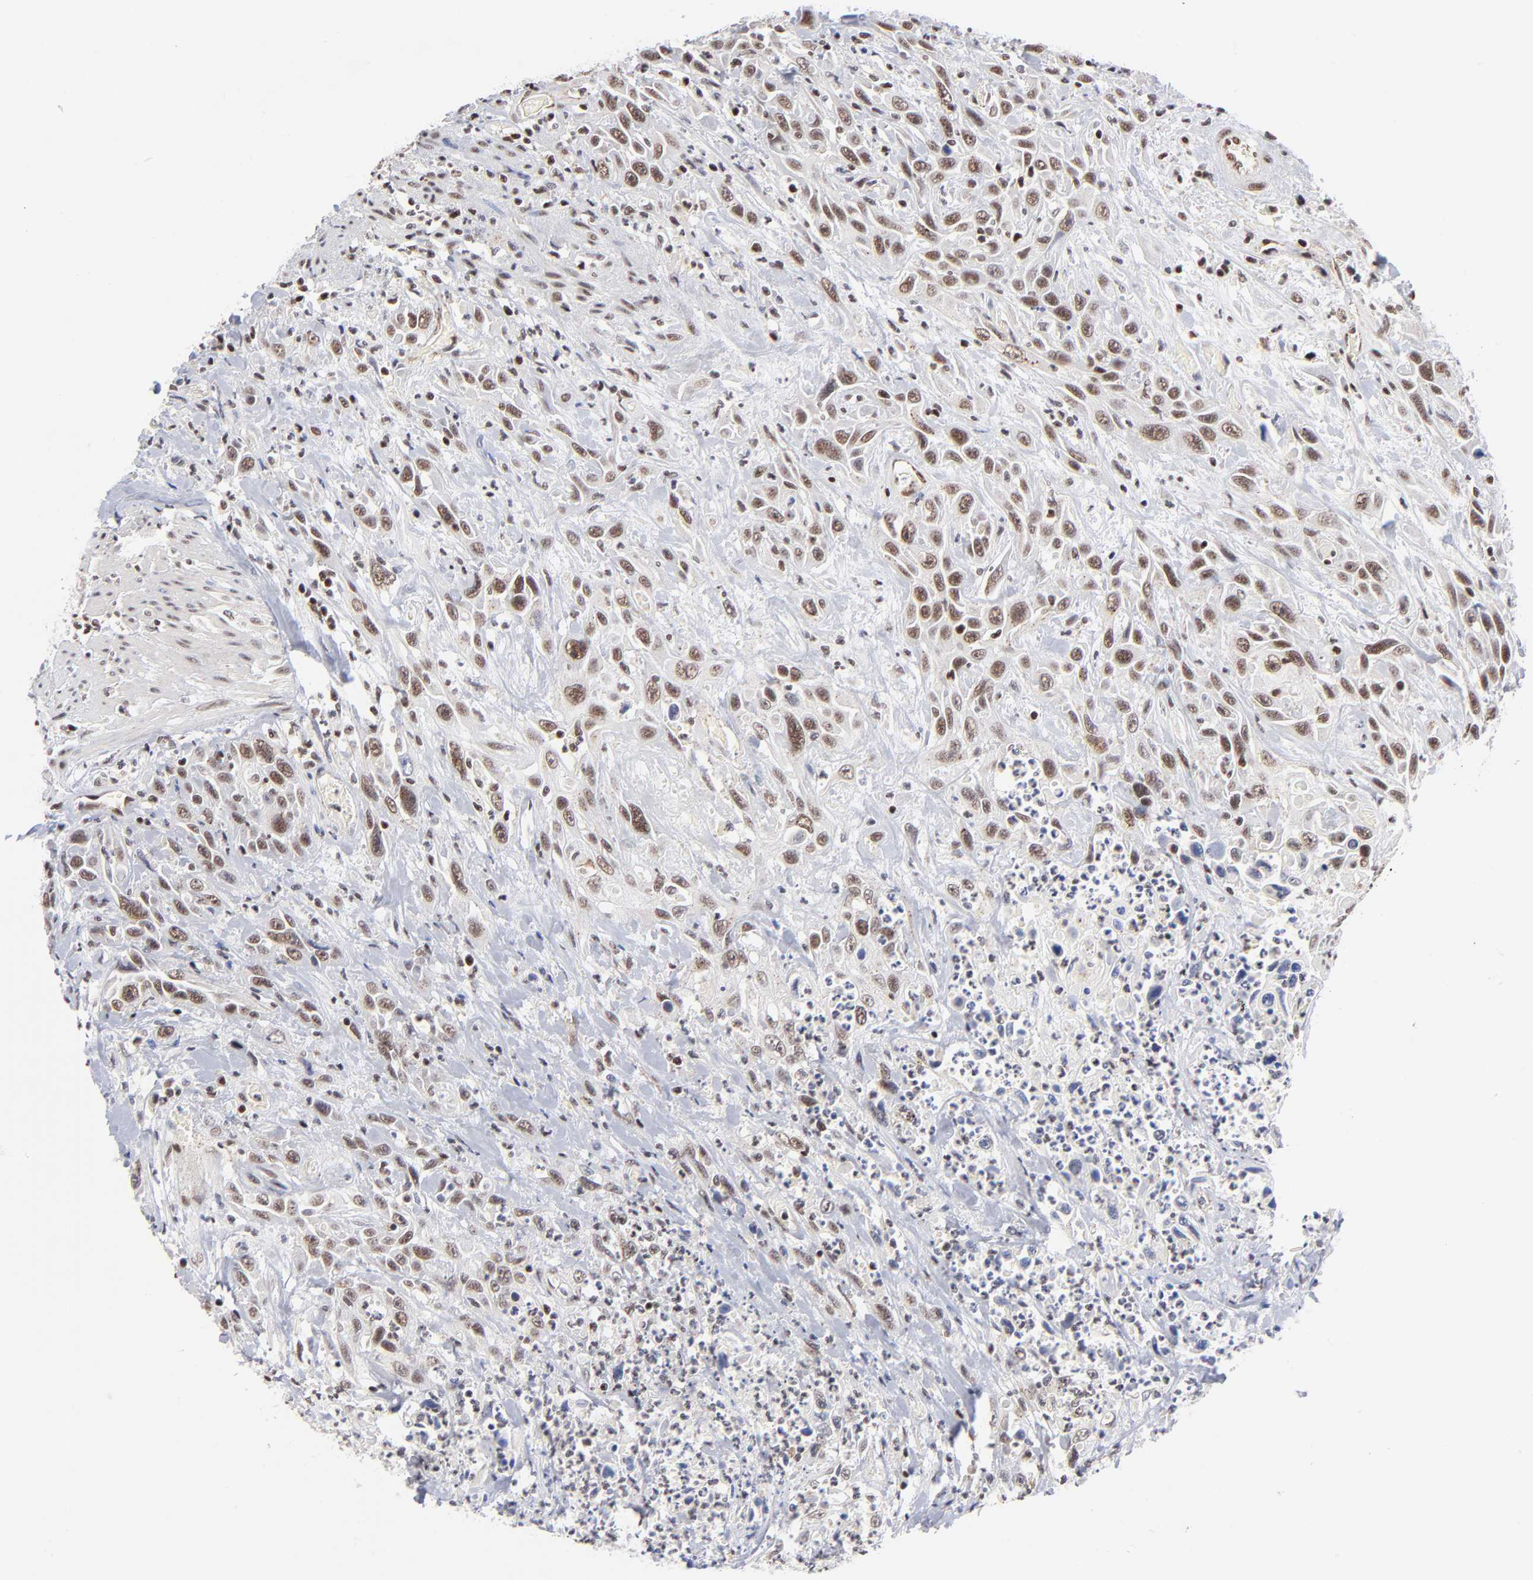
{"staining": {"intensity": "moderate", "quantity": ">75%", "location": "nuclear"}, "tissue": "urothelial cancer", "cell_type": "Tumor cells", "image_type": "cancer", "snomed": [{"axis": "morphology", "description": "Urothelial carcinoma, High grade"}, {"axis": "topography", "description": "Urinary bladder"}], "caption": "High-power microscopy captured an immunohistochemistry histopathology image of urothelial carcinoma (high-grade), revealing moderate nuclear positivity in approximately >75% of tumor cells.", "gene": "GABPA", "patient": {"sex": "female", "age": 84}}